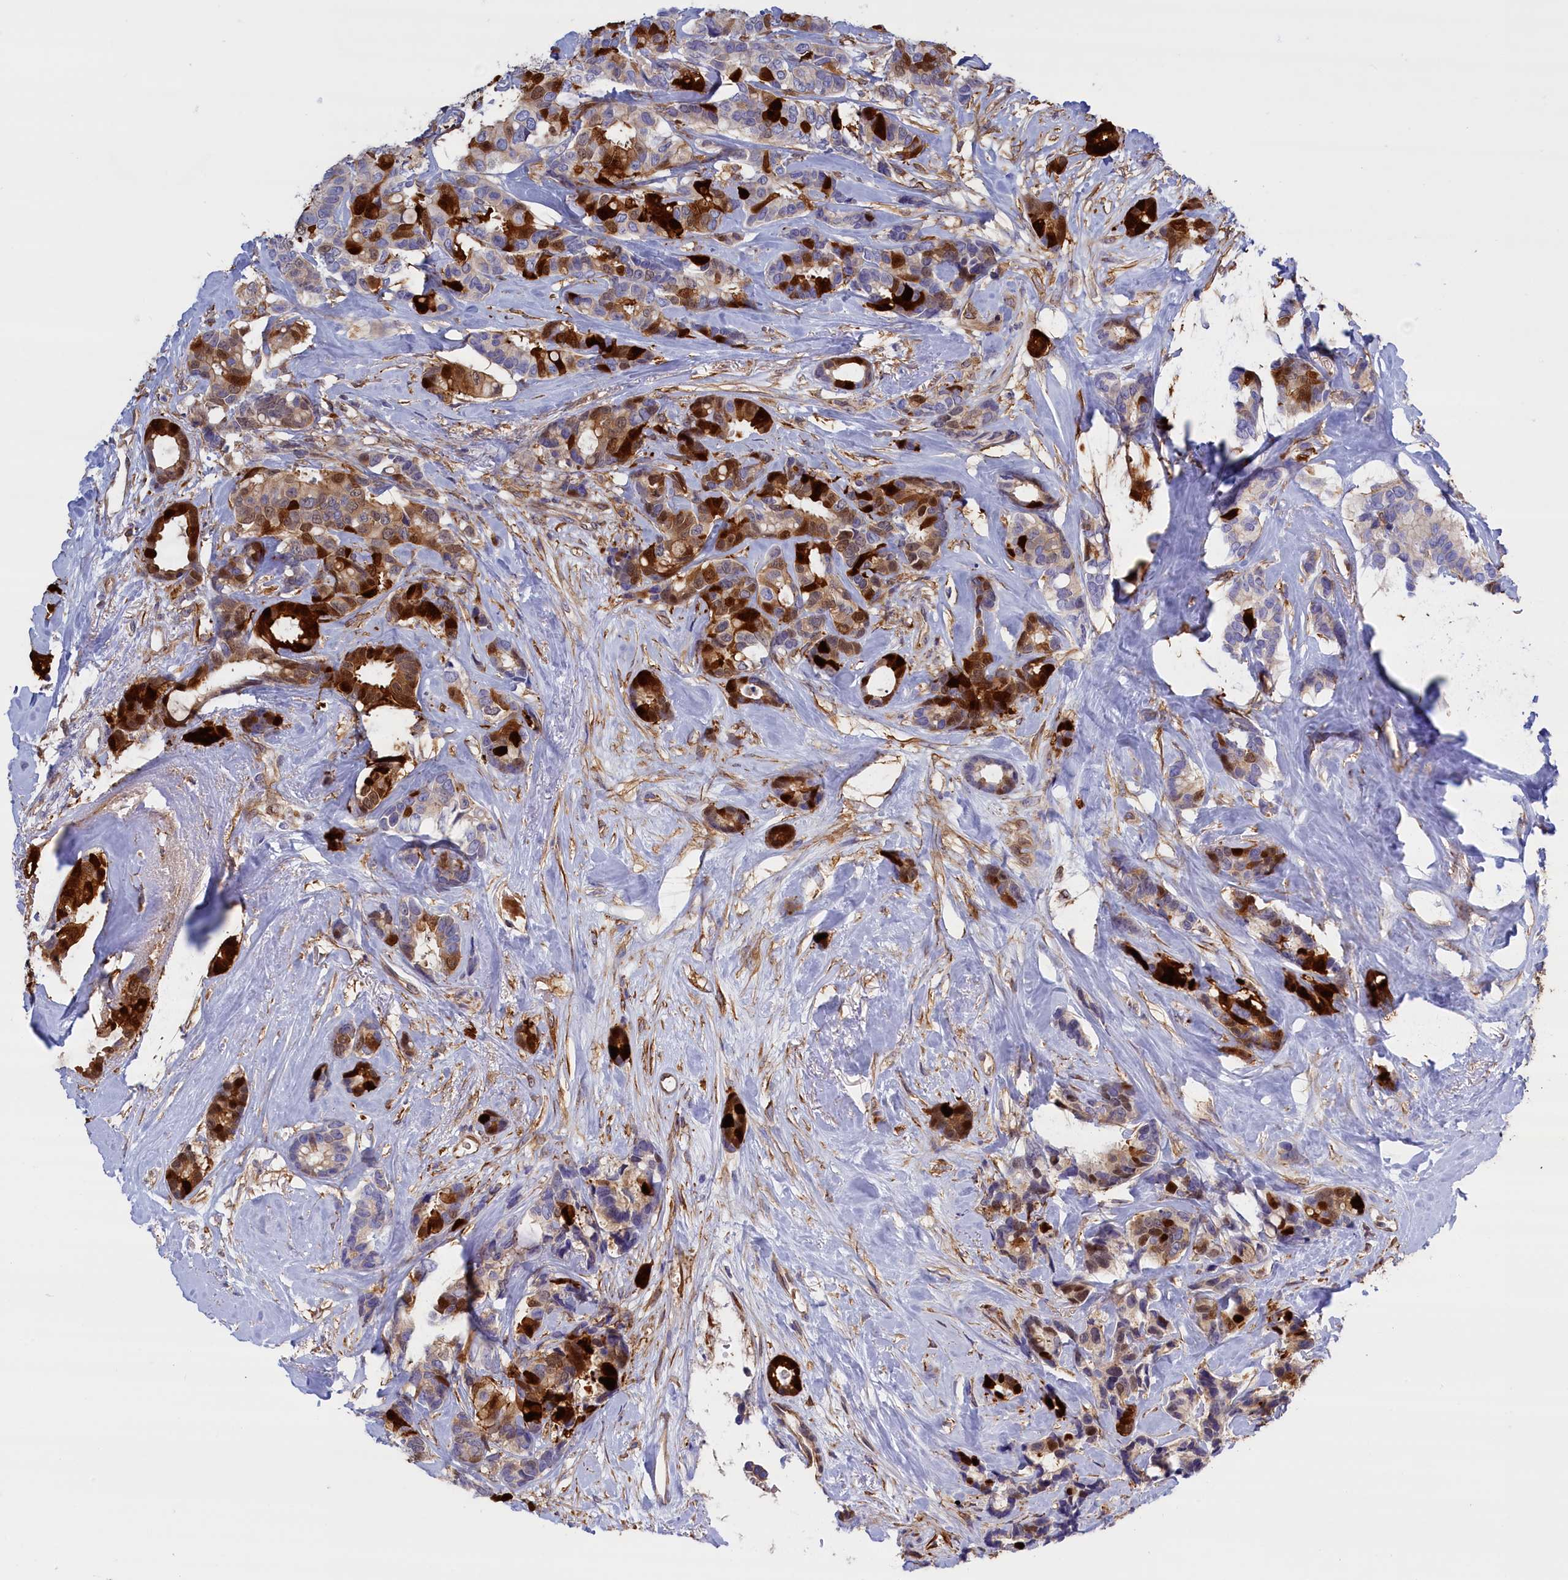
{"staining": {"intensity": "strong", "quantity": "25%-75%", "location": "cytoplasmic/membranous,nuclear"}, "tissue": "breast cancer", "cell_type": "Tumor cells", "image_type": "cancer", "snomed": [{"axis": "morphology", "description": "Duct carcinoma"}, {"axis": "topography", "description": "Breast"}], "caption": "IHC staining of breast cancer, which exhibits high levels of strong cytoplasmic/membranous and nuclear positivity in approximately 25%-75% of tumor cells indicating strong cytoplasmic/membranous and nuclear protein expression. The staining was performed using DAB (brown) for protein detection and nuclei were counterstained in hematoxylin (blue).", "gene": "ABCC12", "patient": {"sex": "female", "age": 87}}